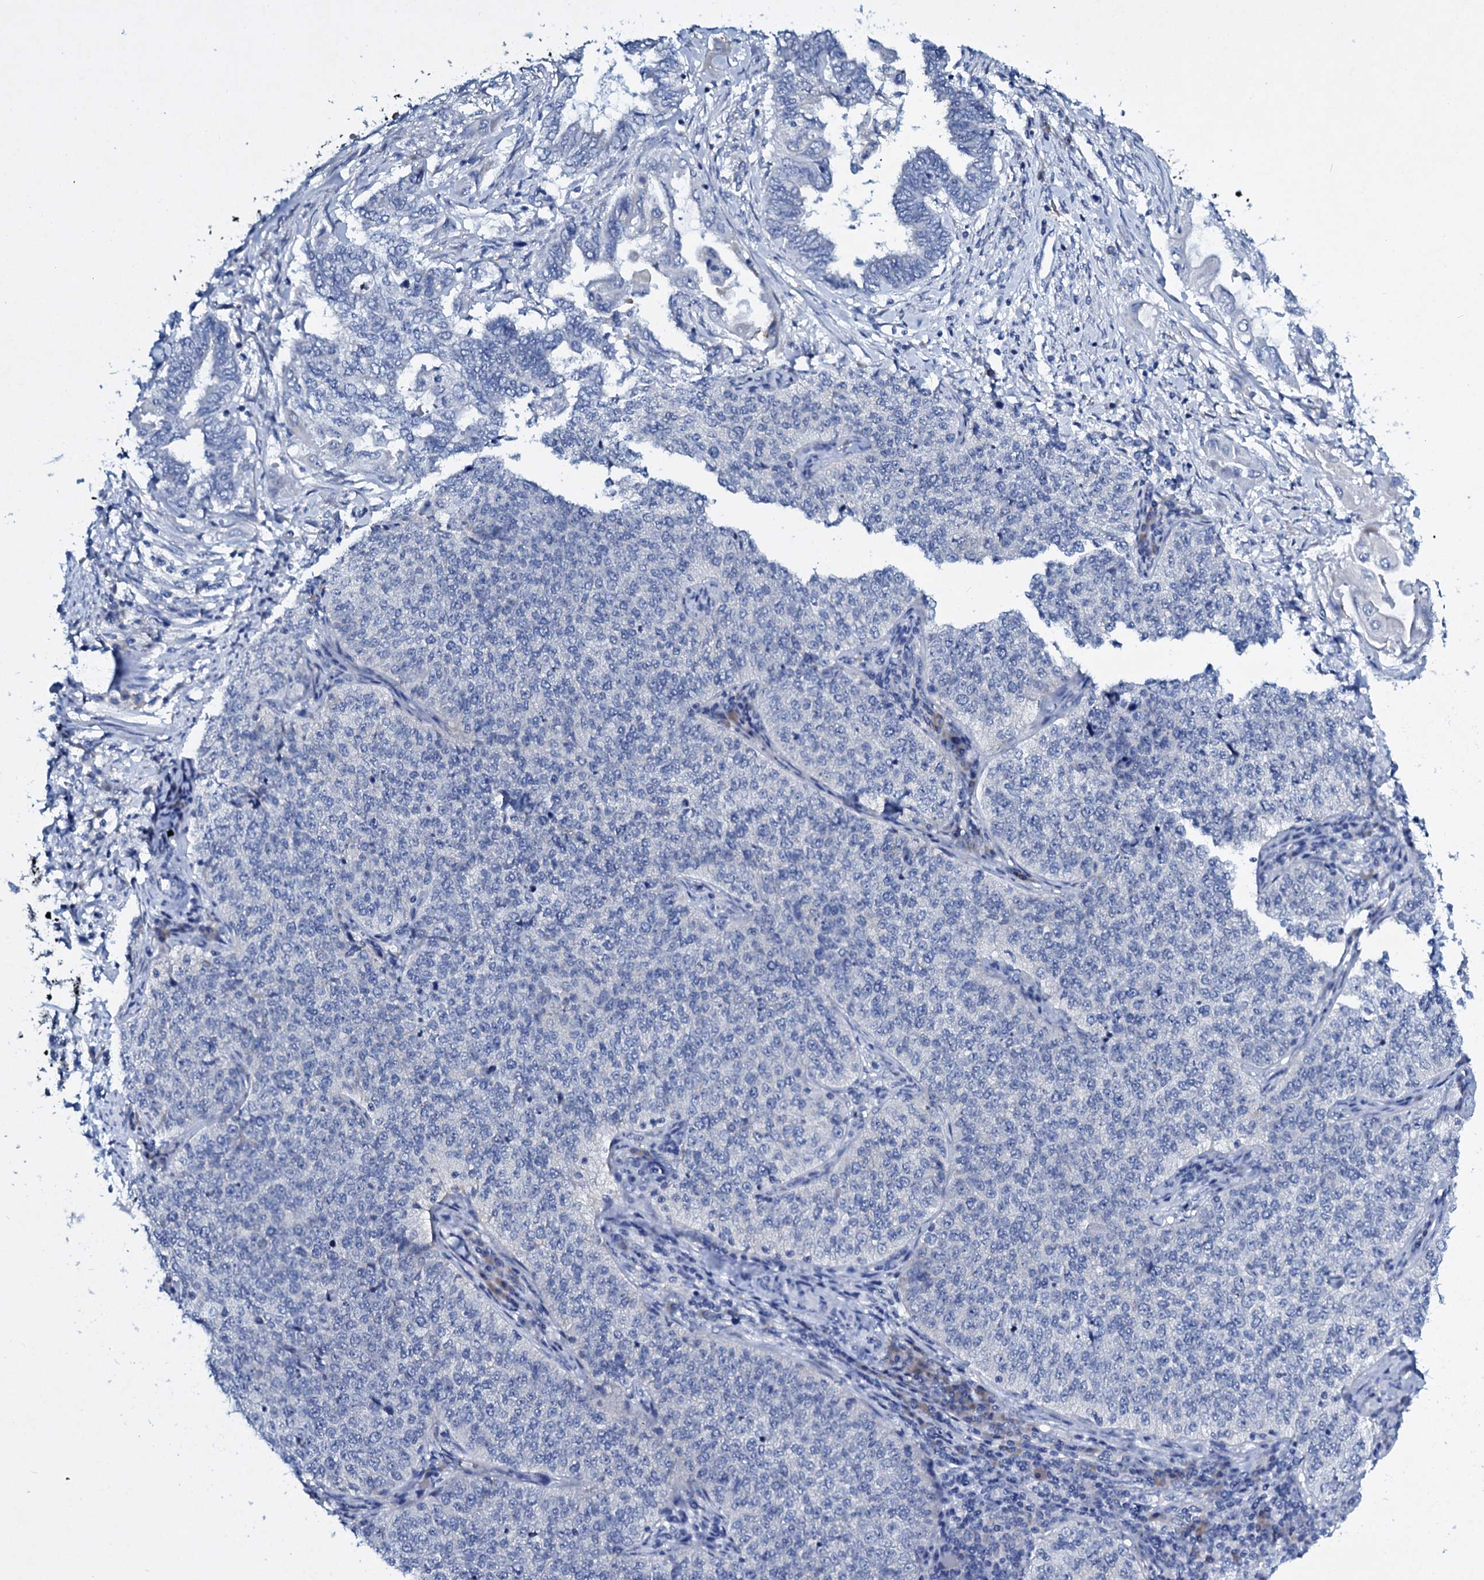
{"staining": {"intensity": "negative", "quantity": "none", "location": "none"}, "tissue": "cervical cancer", "cell_type": "Tumor cells", "image_type": "cancer", "snomed": [{"axis": "morphology", "description": "Squamous cell carcinoma, NOS"}, {"axis": "topography", "description": "Cervix"}], "caption": "Tumor cells are negative for brown protein staining in cervical cancer. The staining is performed using DAB brown chromogen with nuclei counter-stained in using hematoxylin.", "gene": "TPGS2", "patient": {"sex": "female", "age": 35}}